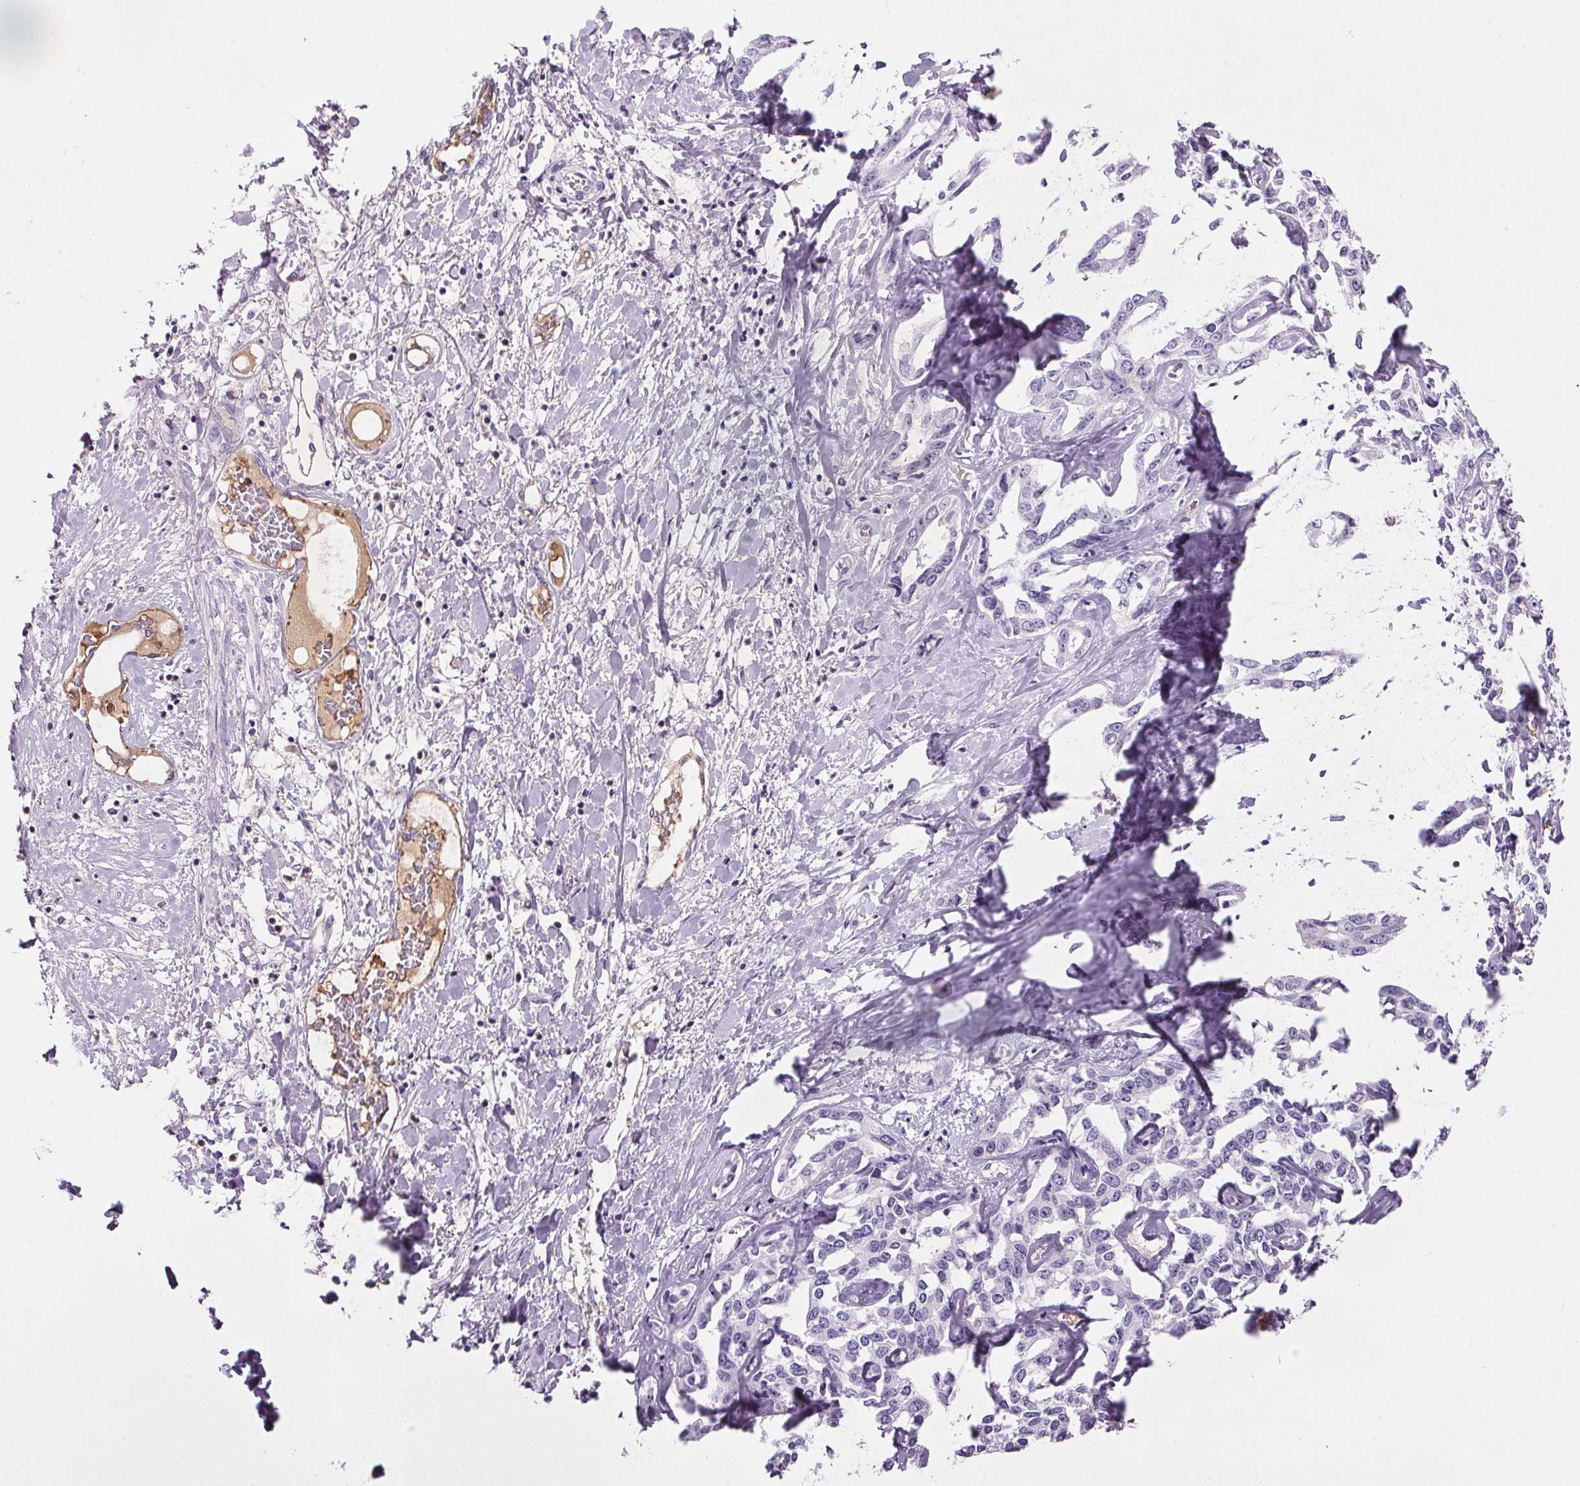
{"staining": {"intensity": "negative", "quantity": "none", "location": "none"}, "tissue": "liver cancer", "cell_type": "Tumor cells", "image_type": "cancer", "snomed": [{"axis": "morphology", "description": "Cholangiocarcinoma"}, {"axis": "topography", "description": "Liver"}], "caption": "Liver cholangiocarcinoma was stained to show a protein in brown. There is no significant expression in tumor cells.", "gene": "CD5L", "patient": {"sex": "male", "age": 59}}